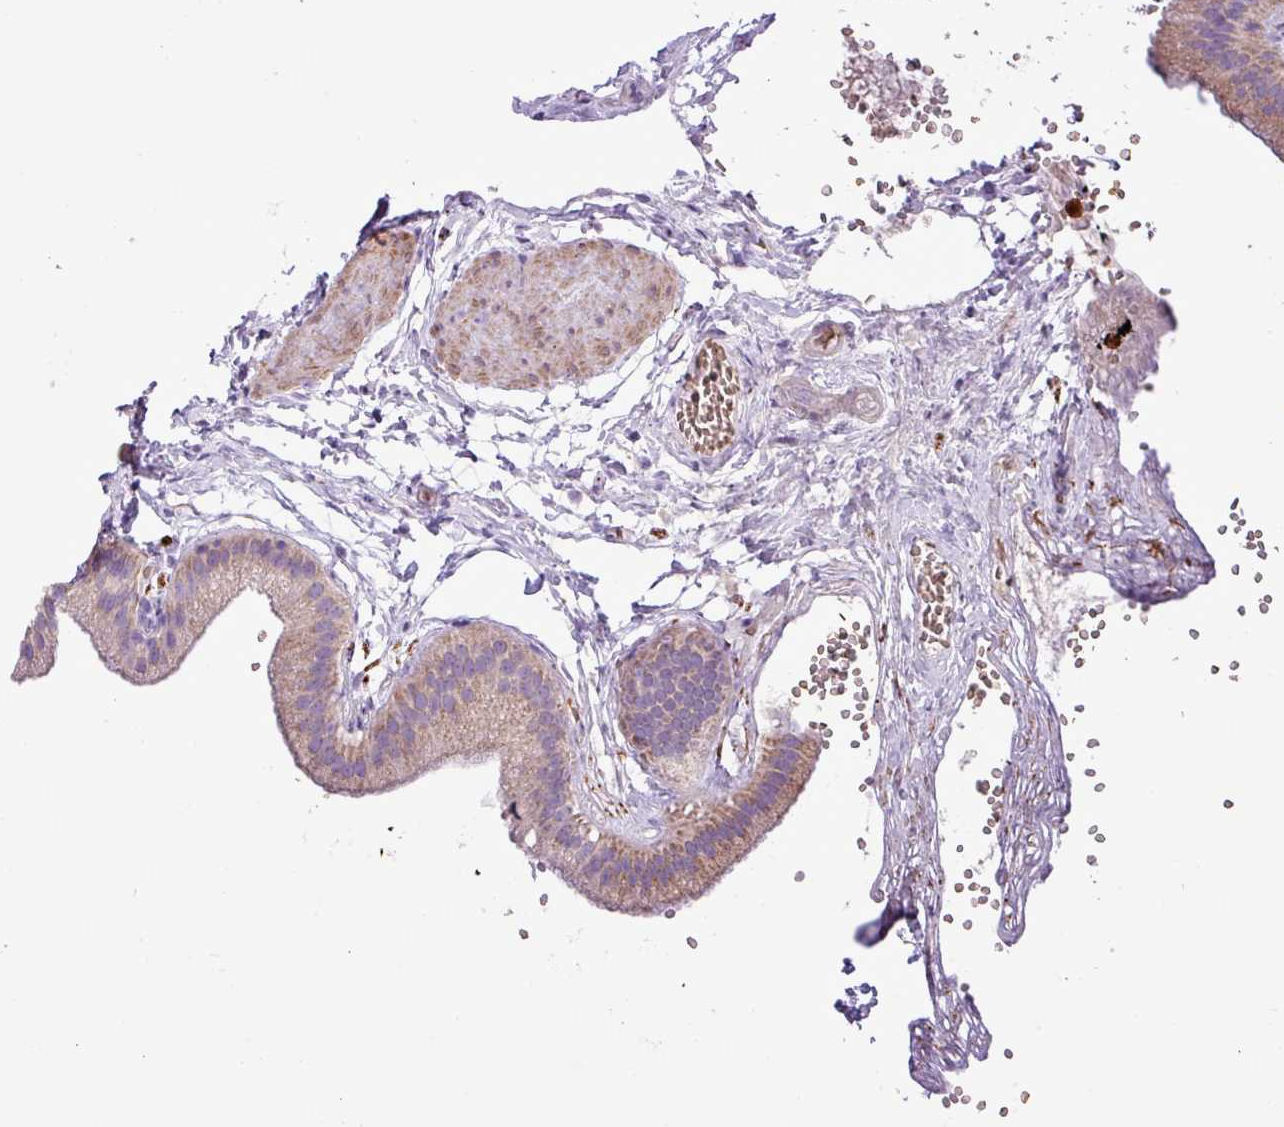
{"staining": {"intensity": "moderate", "quantity": "<25%", "location": "cytoplasmic/membranous"}, "tissue": "gallbladder", "cell_type": "Glandular cells", "image_type": "normal", "snomed": [{"axis": "morphology", "description": "Normal tissue, NOS"}, {"axis": "topography", "description": "Gallbladder"}], "caption": "Immunohistochemistry (IHC) histopathology image of benign gallbladder stained for a protein (brown), which demonstrates low levels of moderate cytoplasmic/membranous expression in approximately <25% of glandular cells.", "gene": "MGAT4B", "patient": {"sex": "female", "age": 54}}